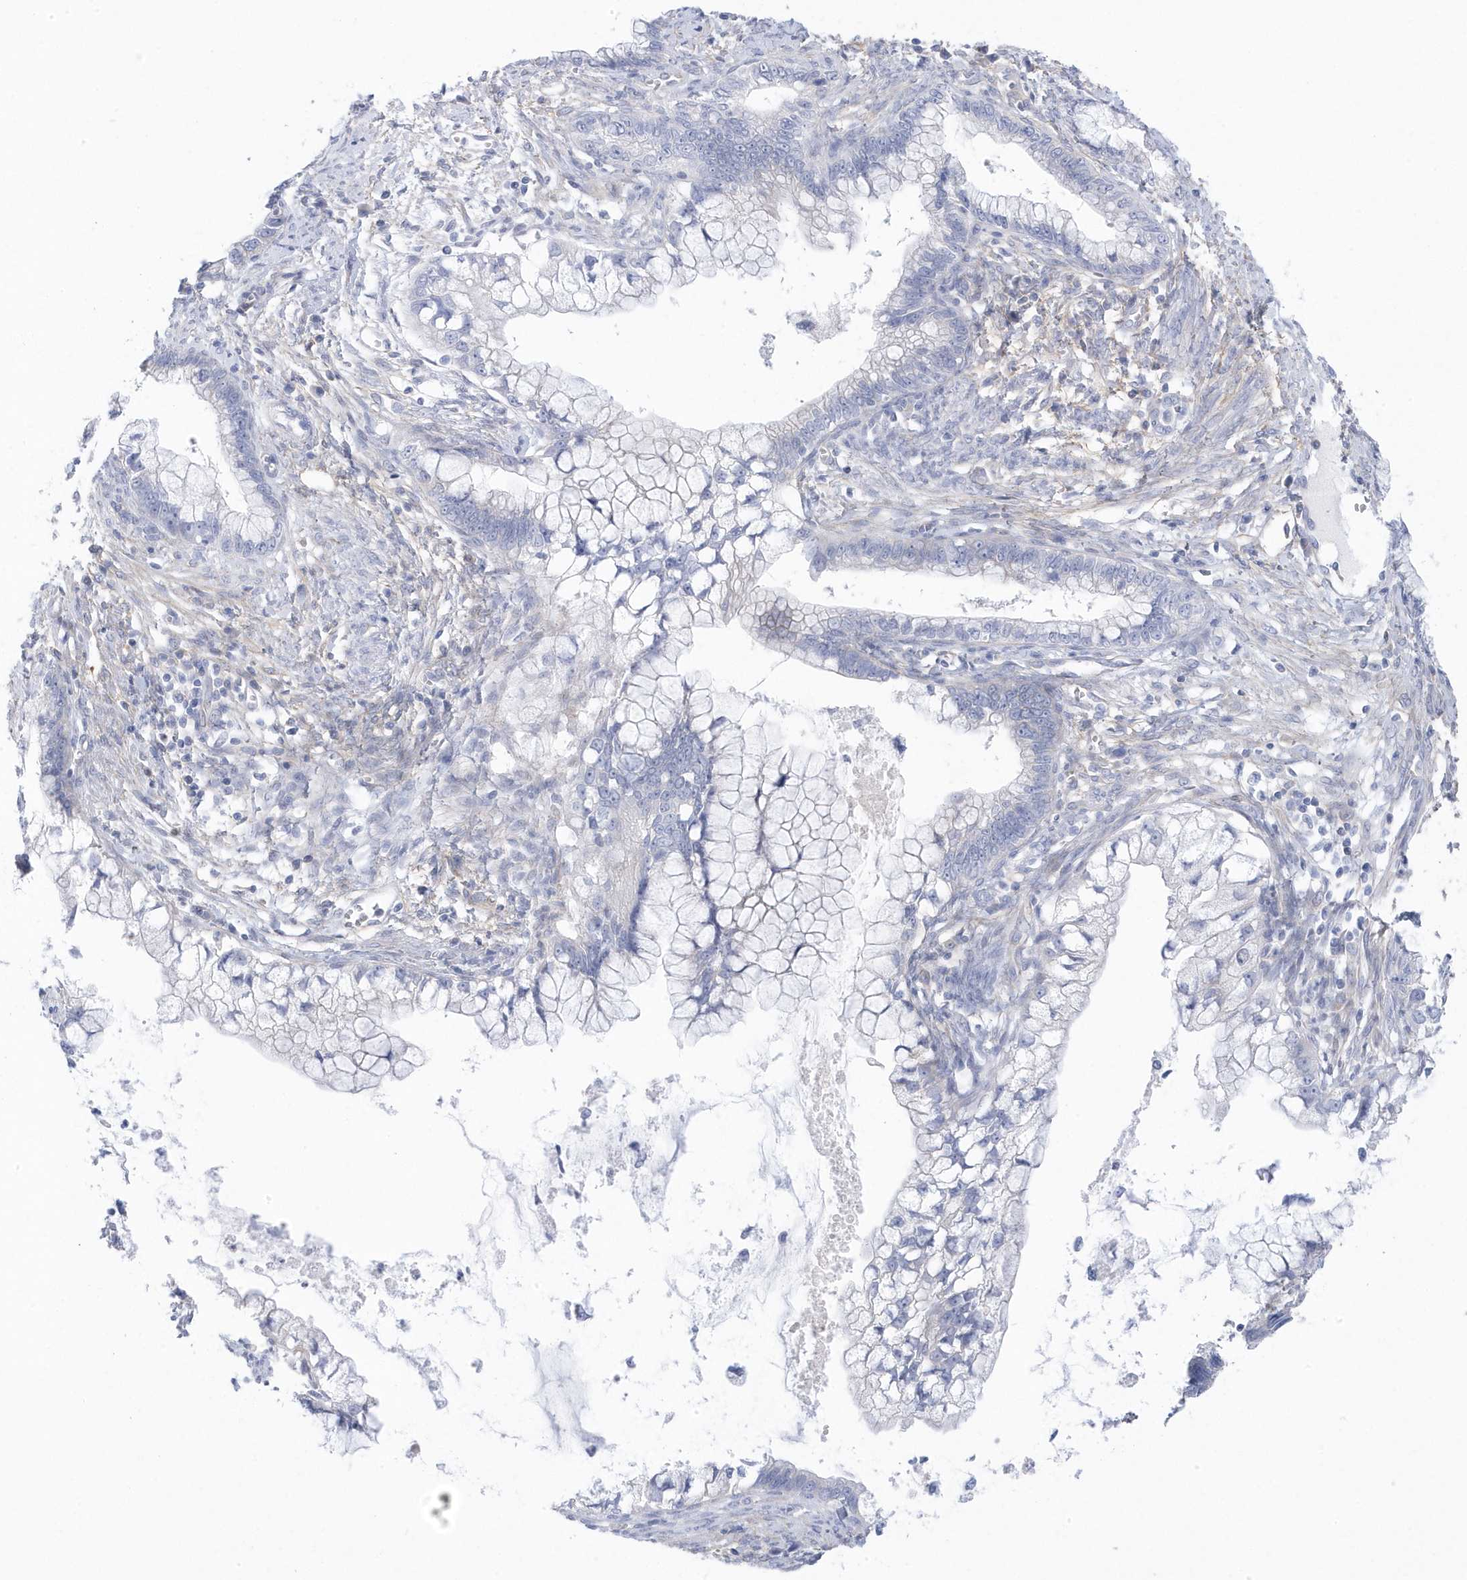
{"staining": {"intensity": "weak", "quantity": "<25%", "location": "cytoplasmic/membranous"}, "tissue": "cervical cancer", "cell_type": "Tumor cells", "image_type": "cancer", "snomed": [{"axis": "morphology", "description": "Adenocarcinoma, NOS"}, {"axis": "topography", "description": "Cervix"}], "caption": "A micrograph of human cervical cancer (adenocarcinoma) is negative for staining in tumor cells.", "gene": "ANAPC1", "patient": {"sex": "female", "age": 44}}